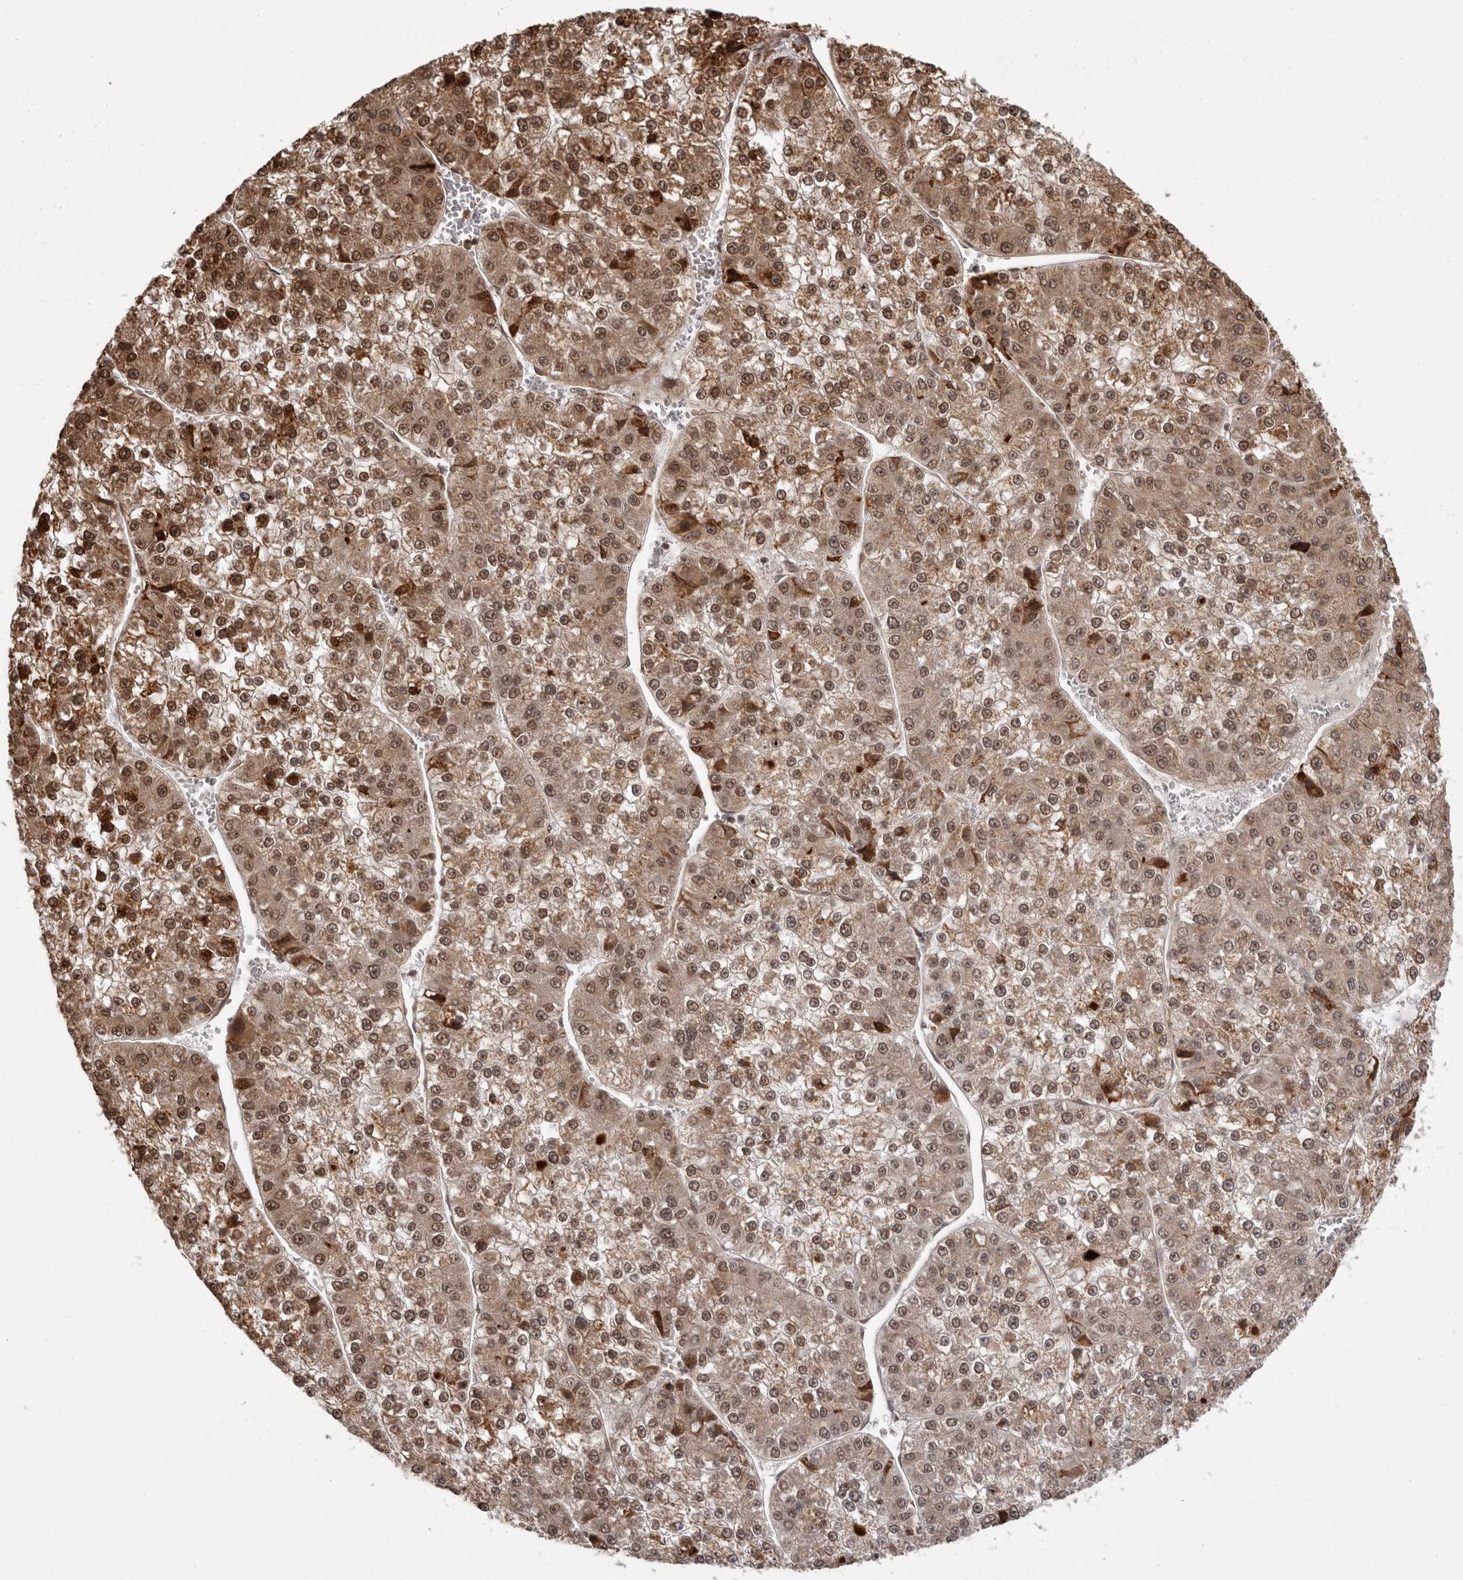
{"staining": {"intensity": "moderate", "quantity": ">75%", "location": "cytoplasmic/membranous,nuclear"}, "tissue": "liver cancer", "cell_type": "Tumor cells", "image_type": "cancer", "snomed": [{"axis": "morphology", "description": "Carcinoma, Hepatocellular, NOS"}, {"axis": "topography", "description": "Liver"}], "caption": "Moderate cytoplasmic/membranous and nuclear protein positivity is present in about >75% of tumor cells in hepatocellular carcinoma (liver).", "gene": "IL32", "patient": {"sex": "female", "age": 73}}